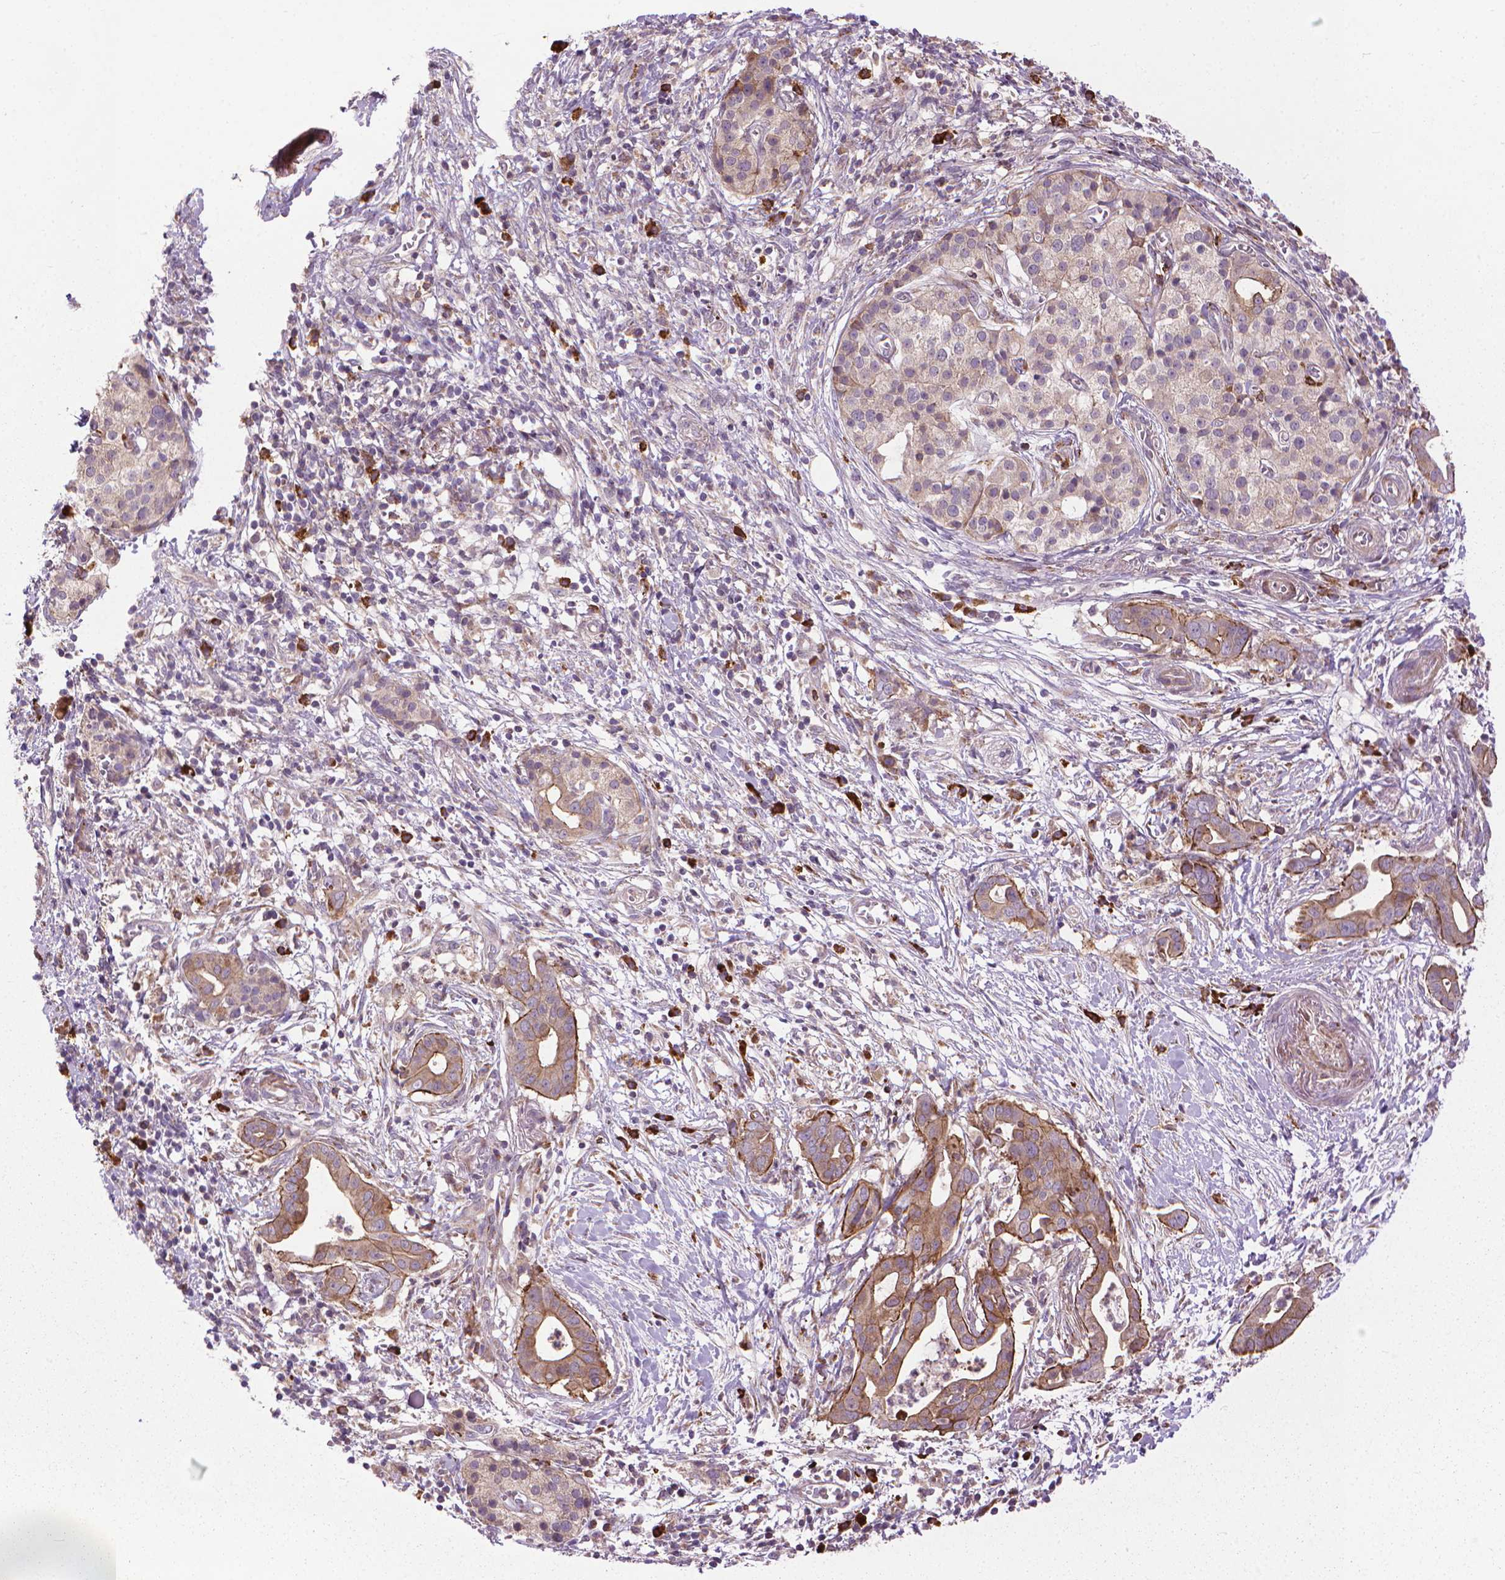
{"staining": {"intensity": "weak", "quantity": "25%-75%", "location": "cytoplasmic/membranous"}, "tissue": "pancreatic cancer", "cell_type": "Tumor cells", "image_type": "cancer", "snomed": [{"axis": "morphology", "description": "Adenocarcinoma, NOS"}, {"axis": "topography", "description": "Pancreas"}], "caption": "DAB immunohistochemical staining of human adenocarcinoma (pancreatic) exhibits weak cytoplasmic/membranous protein expression in about 25%-75% of tumor cells. Nuclei are stained in blue.", "gene": "MYH14", "patient": {"sex": "male", "age": 61}}